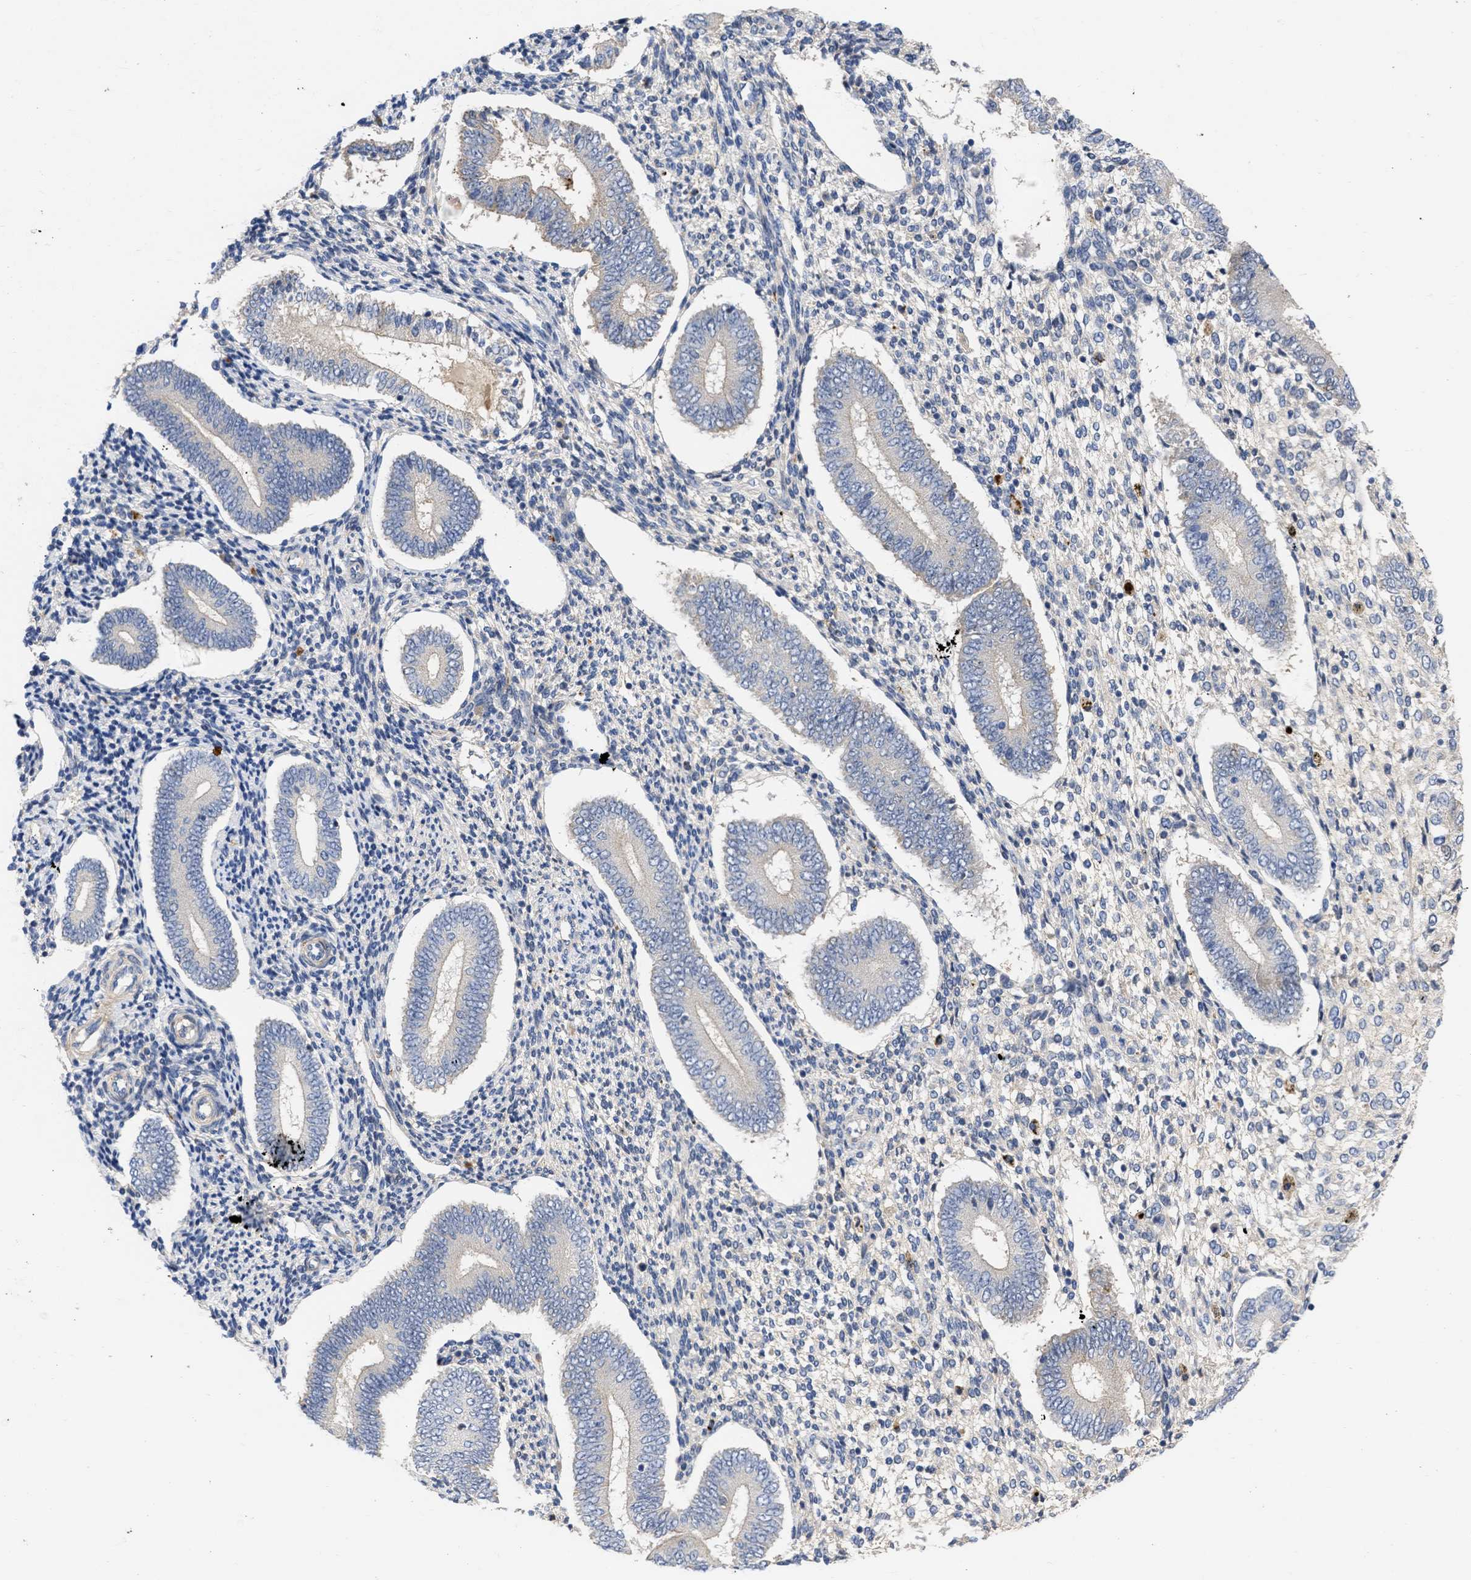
{"staining": {"intensity": "negative", "quantity": "none", "location": "none"}, "tissue": "endometrium", "cell_type": "Cells in endometrial stroma", "image_type": "normal", "snomed": [{"axis": "morphology", "description": "Normal tissue, NOS"}, {"axis": "topography", "description": "Endometrium"}], "caption": "The photomicrograph exhibits no significant expression in cells in endometrial stroma of endometrium. Brightfield microscopy of immunohistochemistry stained with DAB (3,3'-diaminobenzidine) (brown) and hematoxylin (blue), captured at high magnification.", "gene": "ARHGEF4", "patient": {"sex": "female", "age": 42}}